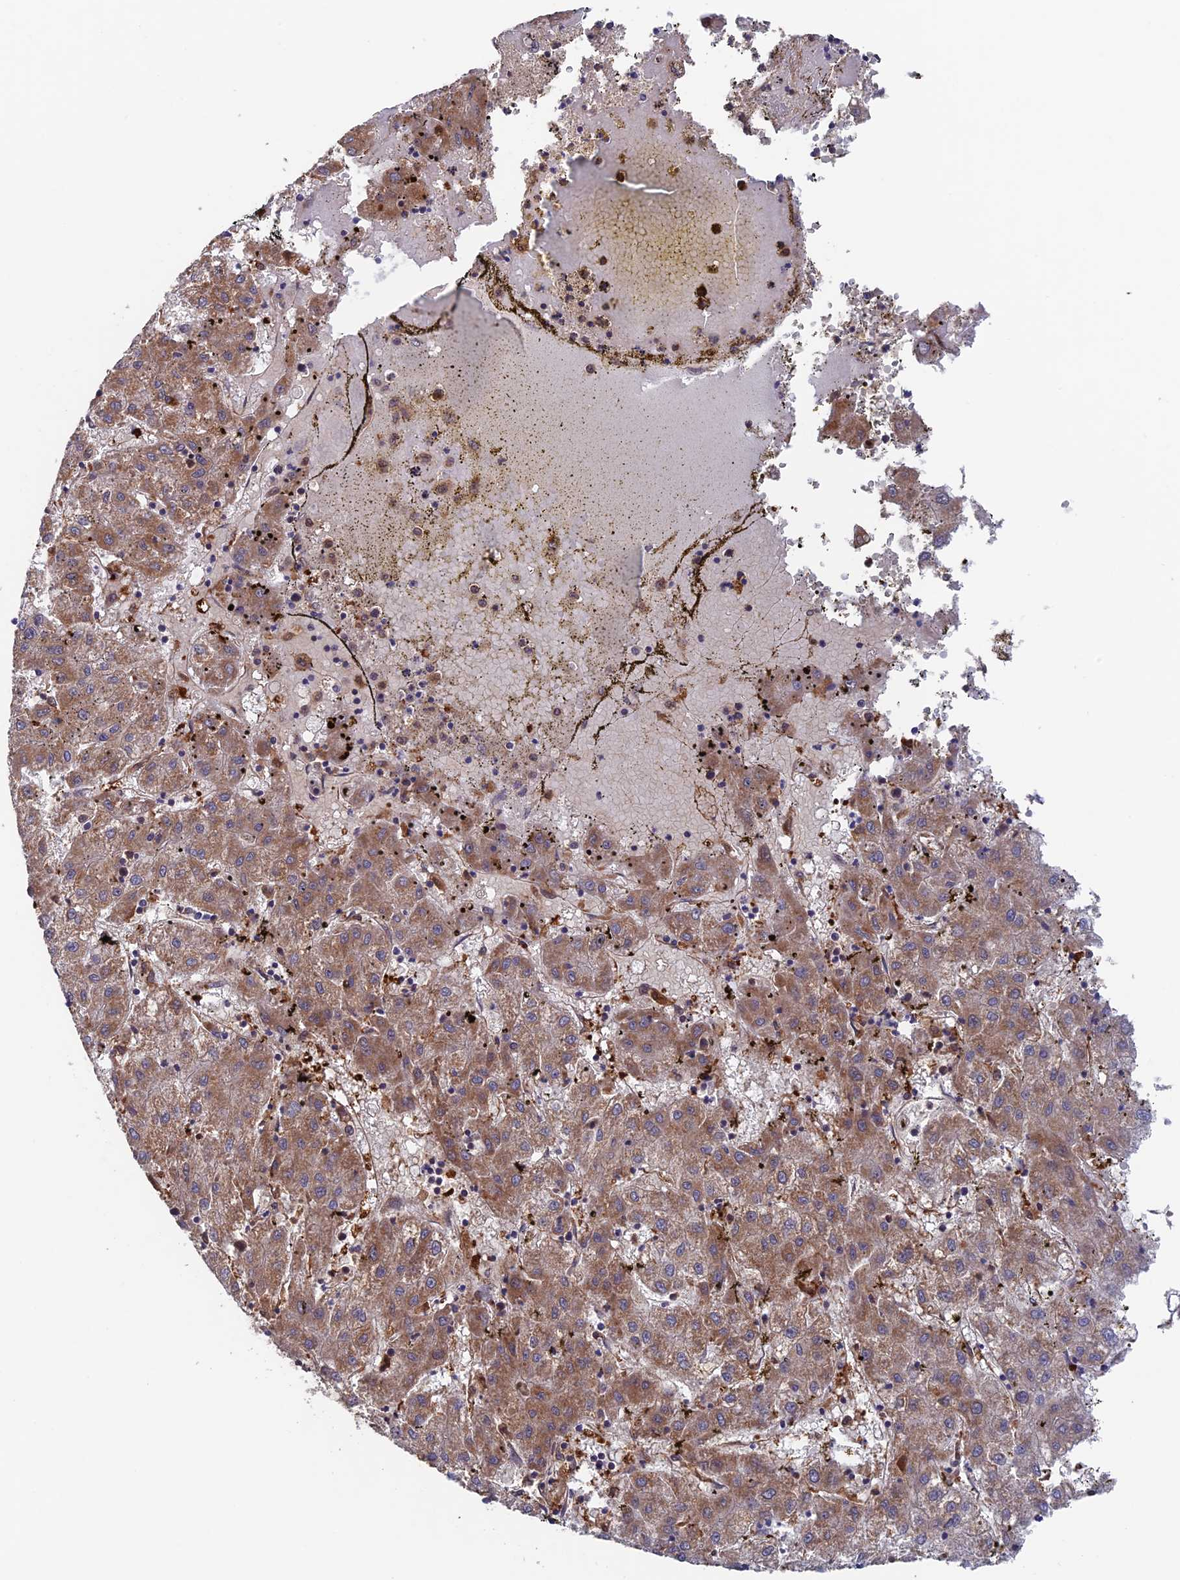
{"staining": {"intensity": "moderate", "quantity": ">75%", "location": "cytoplasmic/membranous"}, "tissue": "liver cancer", "cell_type": "Tumor cells", "image_type": "cancer", "snomed": [{"axis": "morphology", "description": "Carcinoma, Hepatocellular, NOS"}, {"axis": "topography", "description": "Liver"}], "caption": "Liver cancer (hepatocellular carcinoma) stained with a protein marker displays moderate staining in tumor cells.", "gene": "DTYMK", "patient": {"sex": "male", "age": 72}}